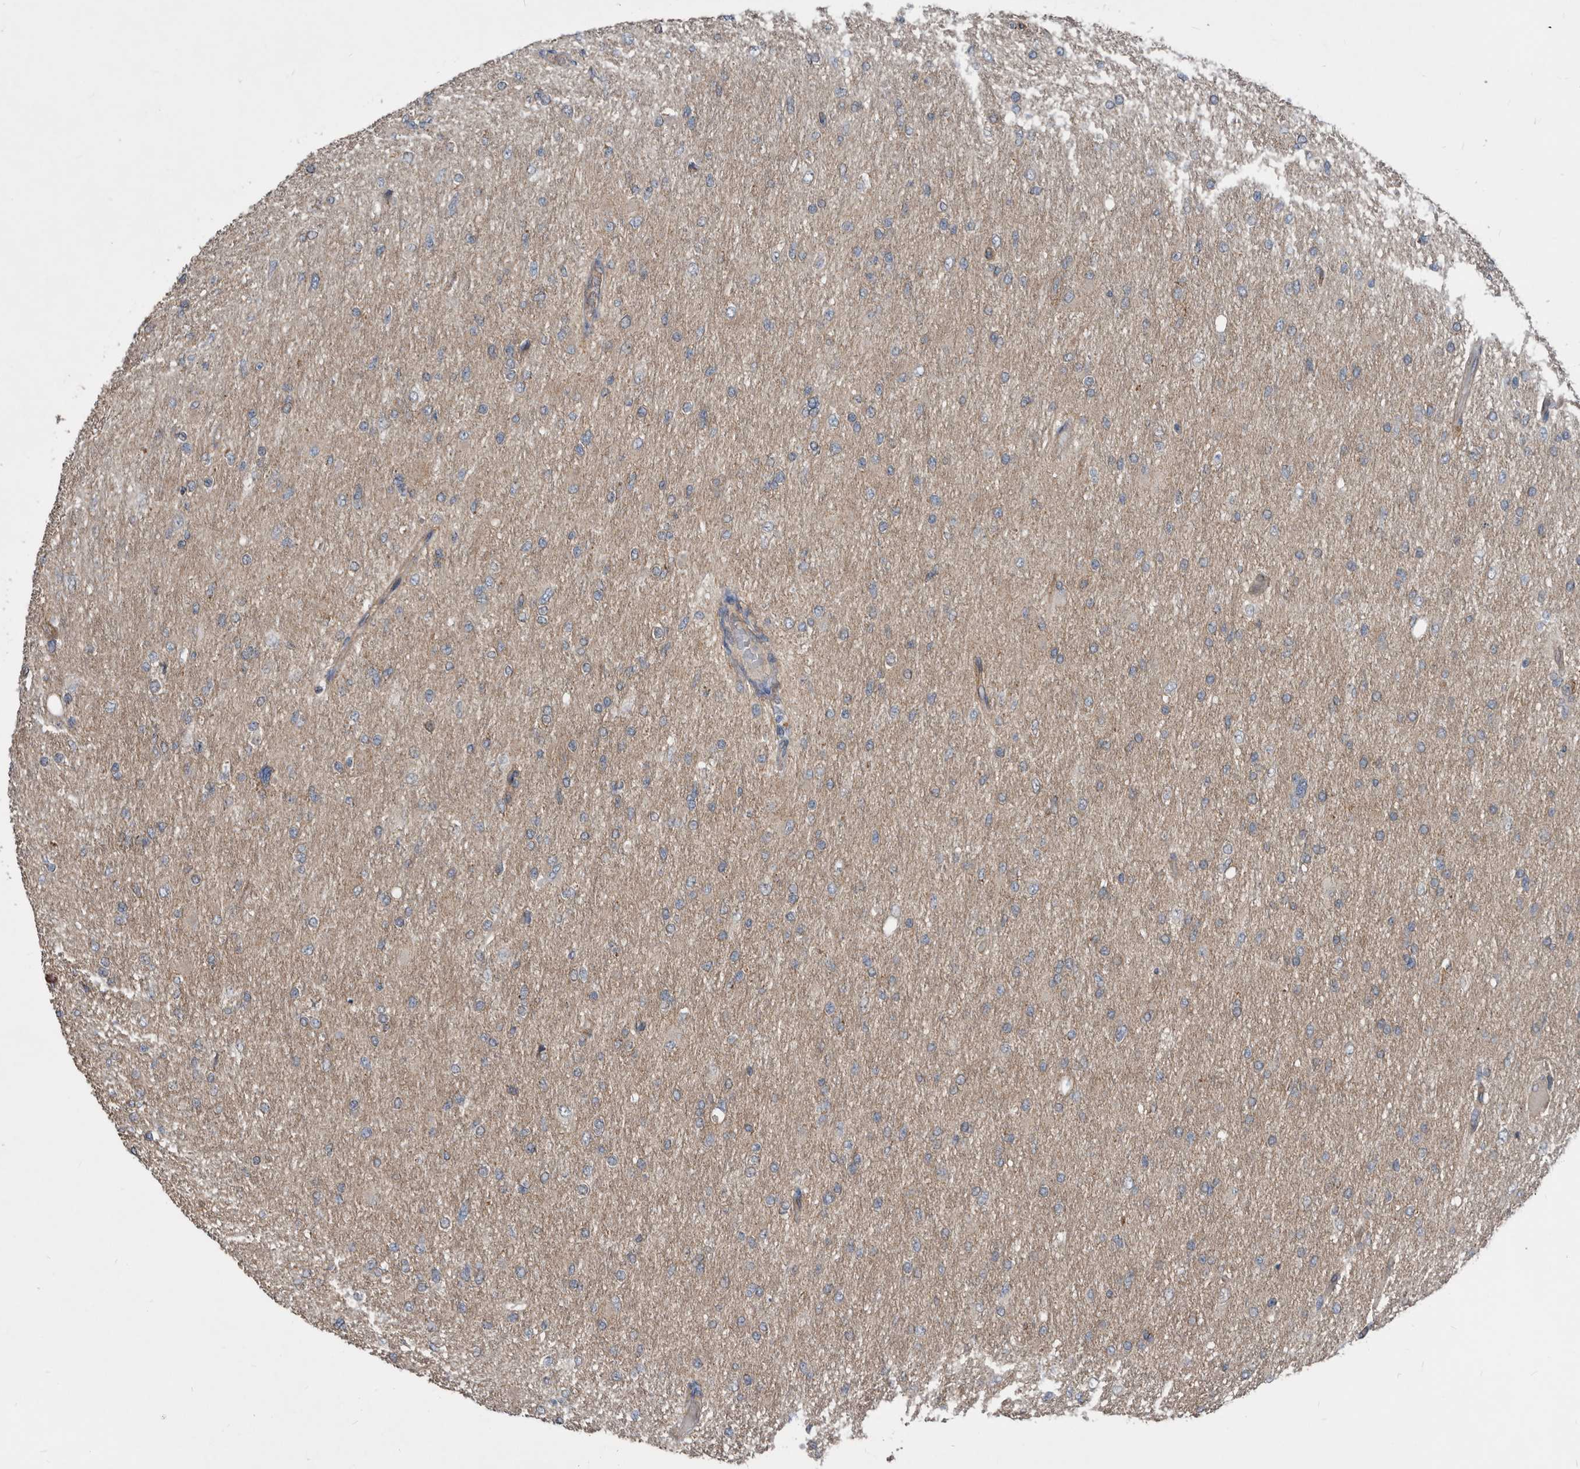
{"staining": {"intensity": "negative", "quantity": "none", "location": "none"}, "tissue": "glioma", "cell_type": "Tumor cells", "image_type": "cancer", "snomed": [{"axis": "morphology", "description": "Glioma, malignant, High grade"}, {"axis": "topography", "description": "Cerebral cortex"}], "caption": "This is a image of IHC staining of glioma, which shows no expression in tumor cells.", "gene": "AFAP1", "patient": {"sex": "female", "age": 36}}